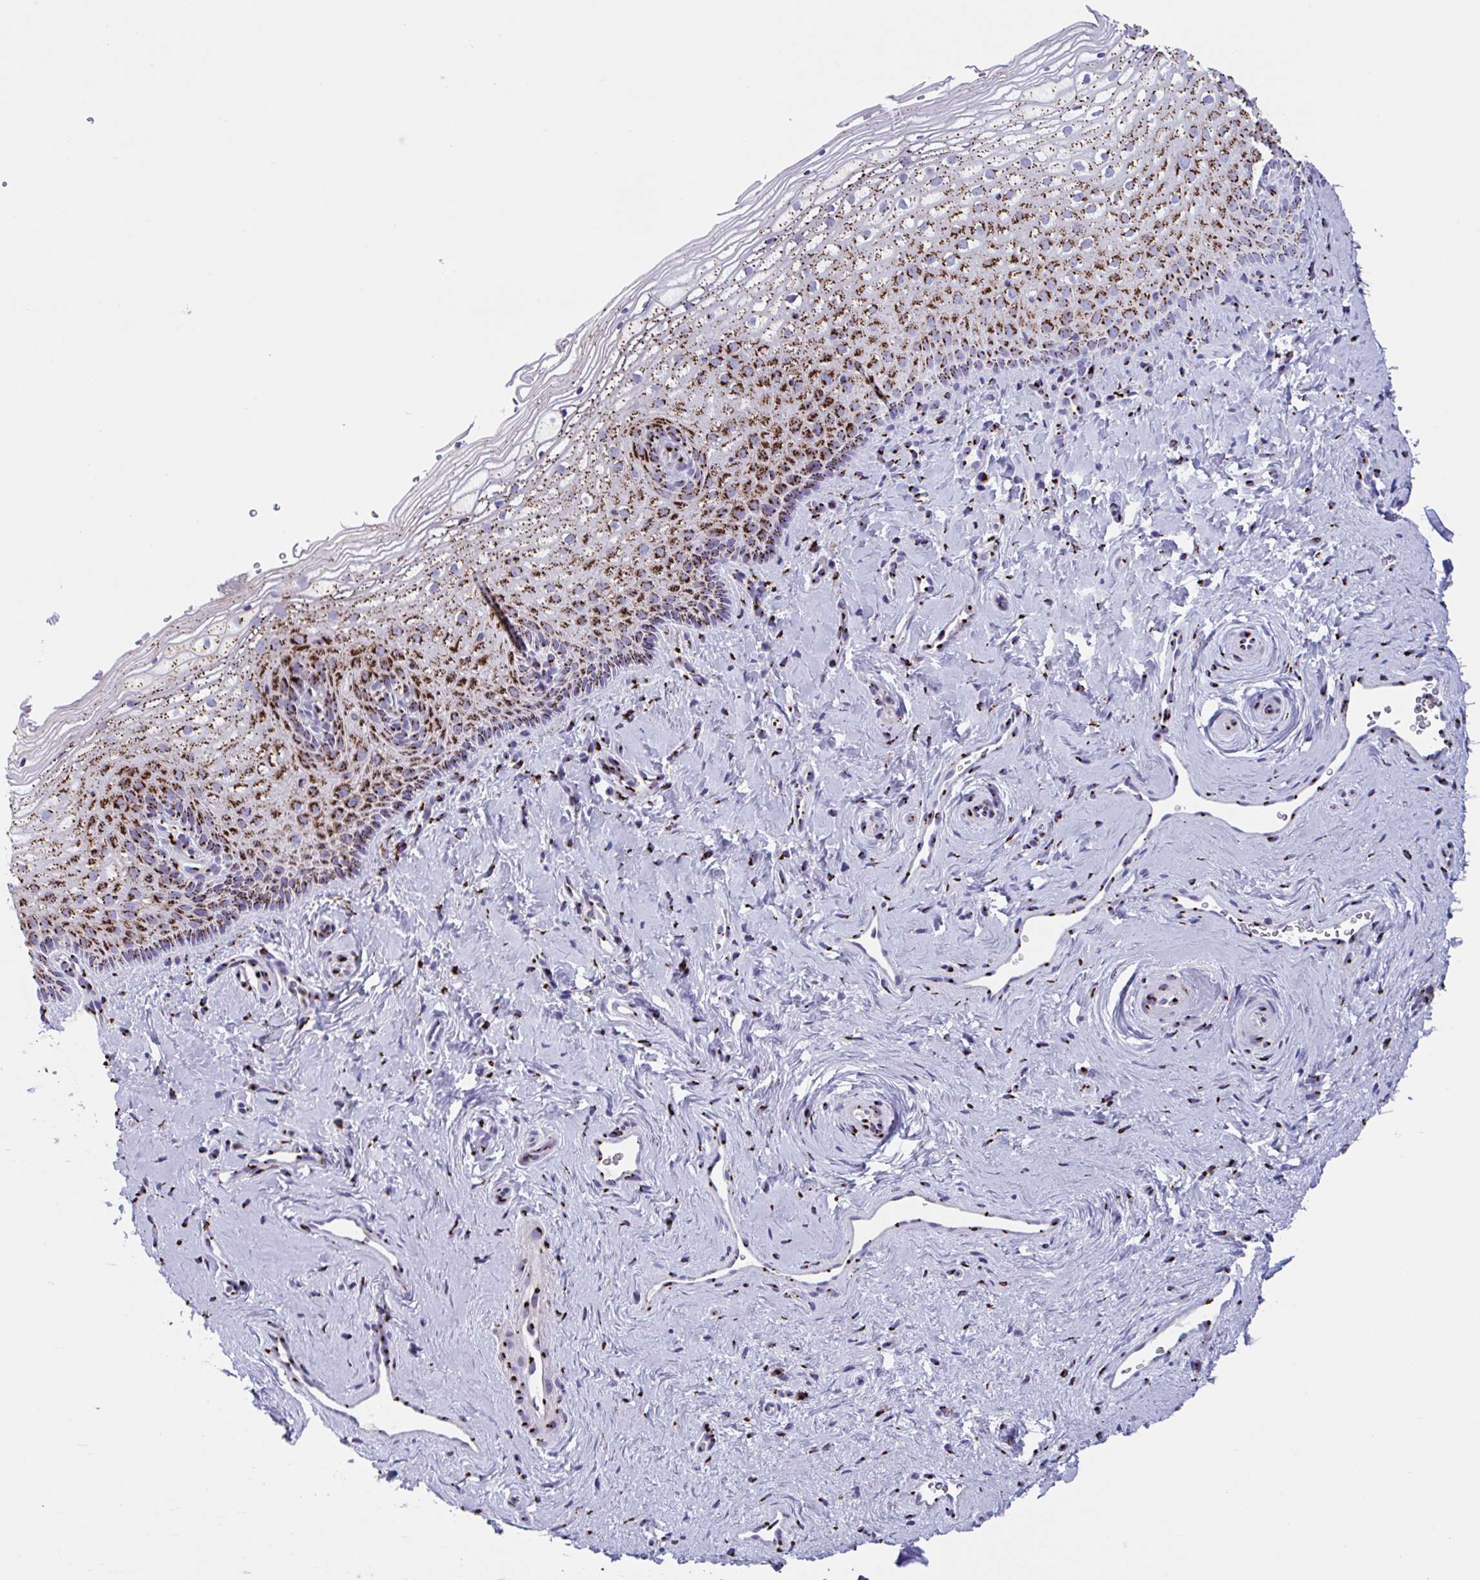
{"staining": {"intensity": "moderate", "quantity": "25%-75%", "location": "cytoplasmic/membranous"}, "tissue": "vagina", "cell_type": "Squamous epithelial cells", "image_type": "normal", "snomed": [{"axis": "morphology", "description": "Normal tissue, NOS"}, {"axis": "topography", "description": "Vagina"}], "caption": "High-power microscopy captured an immunohistochemistry (IHC) histopathology image of benign vagina, revealing moderate cytoplasmic/membranous staining in about 25%-75% of squamous epithelial cells.", "gene": "RFK", "patient": {"sex": "female", "age": 51}}